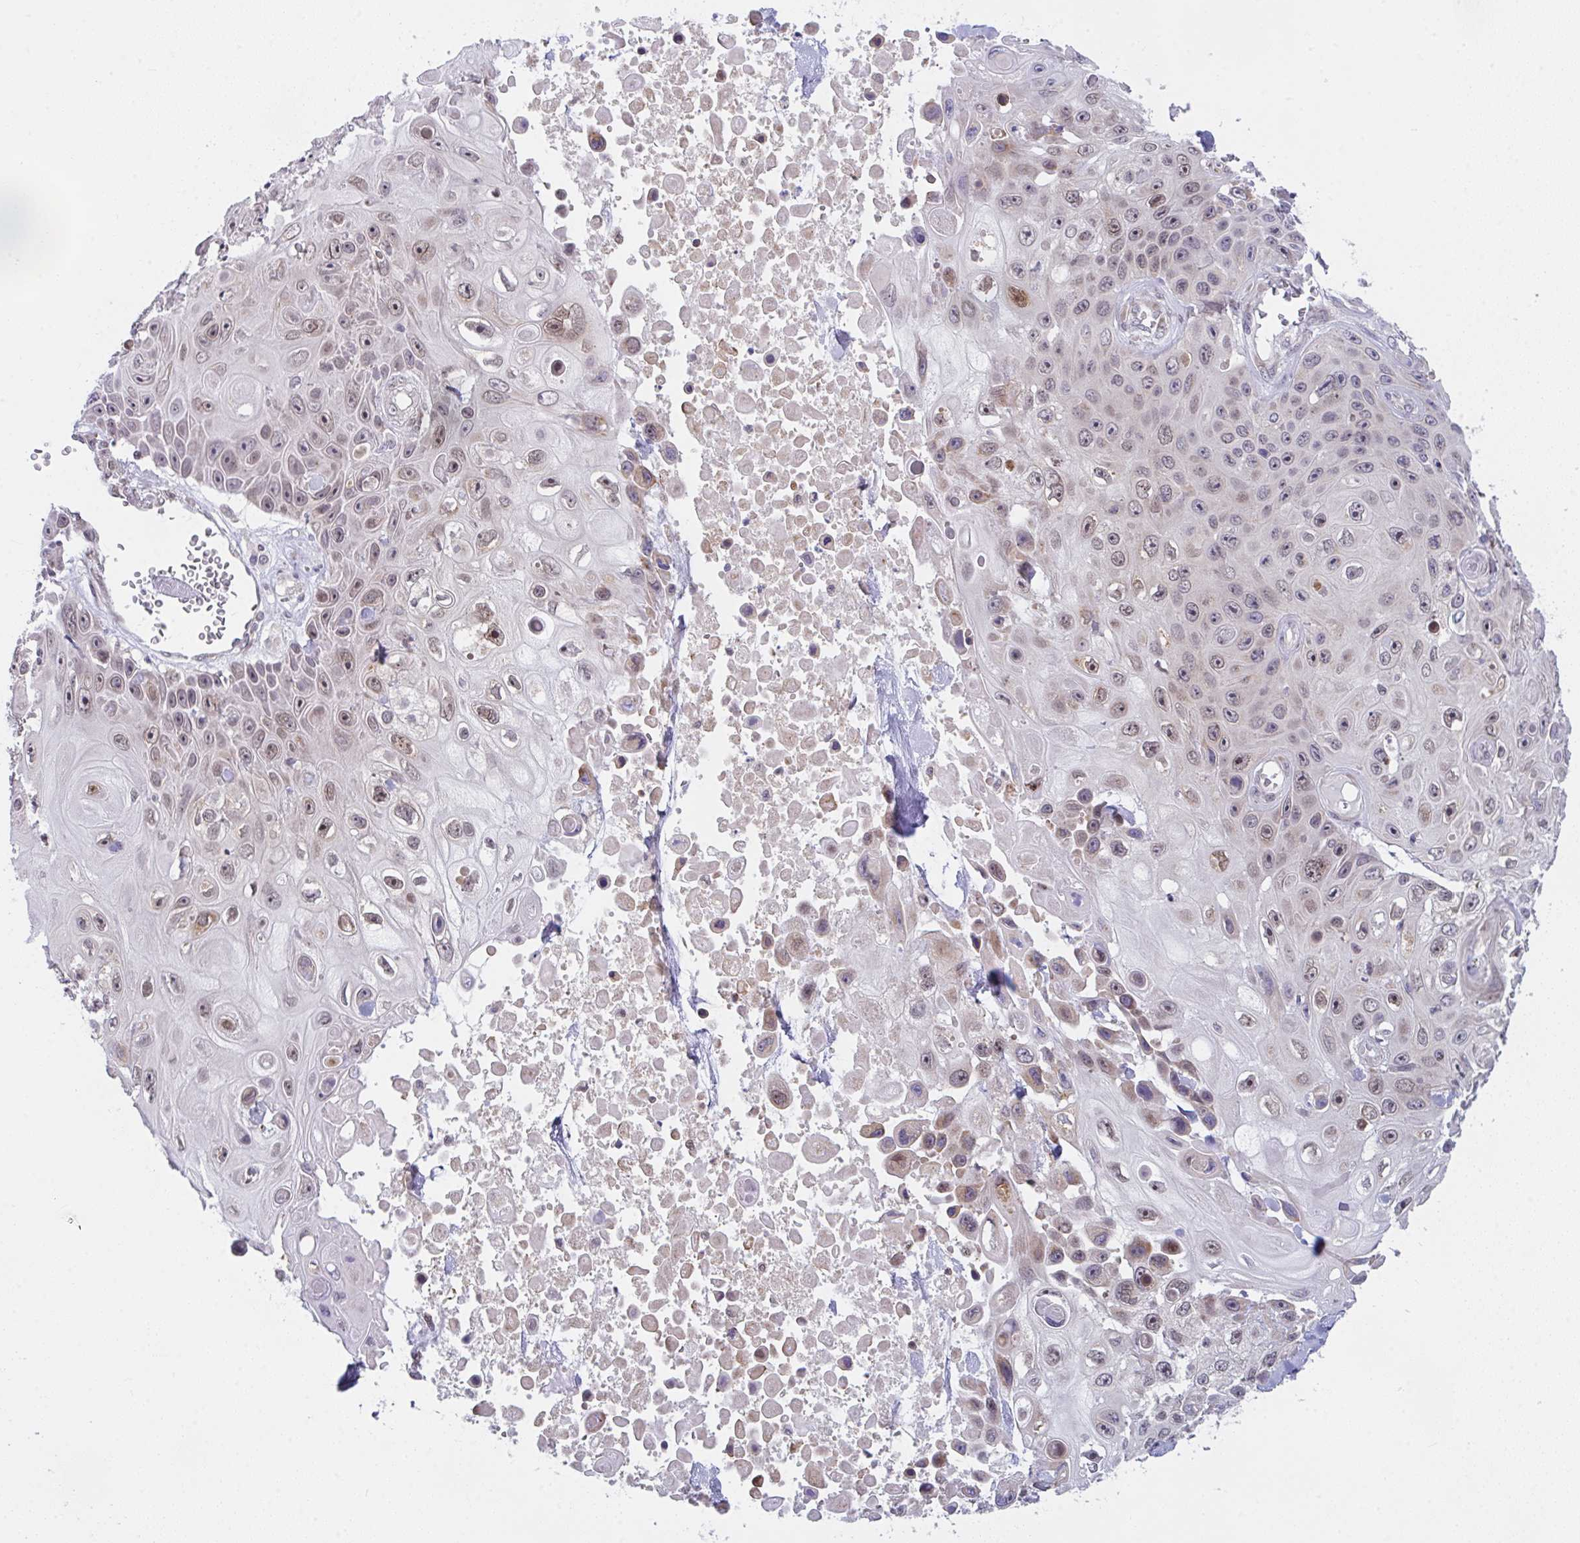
{"staining": {"intensity": "moderate", "quantity": ">75%", "location": "nuclear"}, "tissue": "skin cancer", "cell_type": "Tumor cells", "image_type": "cancer", "snomed": [{"axis": "morphology", "description": "Squamous cell carcinoma, NOS"}, {"axis": "topography", "description": "Skin"}], "caption": "High-power microscopy captured an IHC micrograph of squamous cell carcinoma (skin), revealing moderate nuclear expression in approximately >75% of tumor cells. The staining was performed using DAB to visualize the protein expression in brown, while the nuclei were stained in blue with hematoxylin (Magnification: 20x).", "gene": "RBM18", "patient": {"sex": "male", "age": 82}}